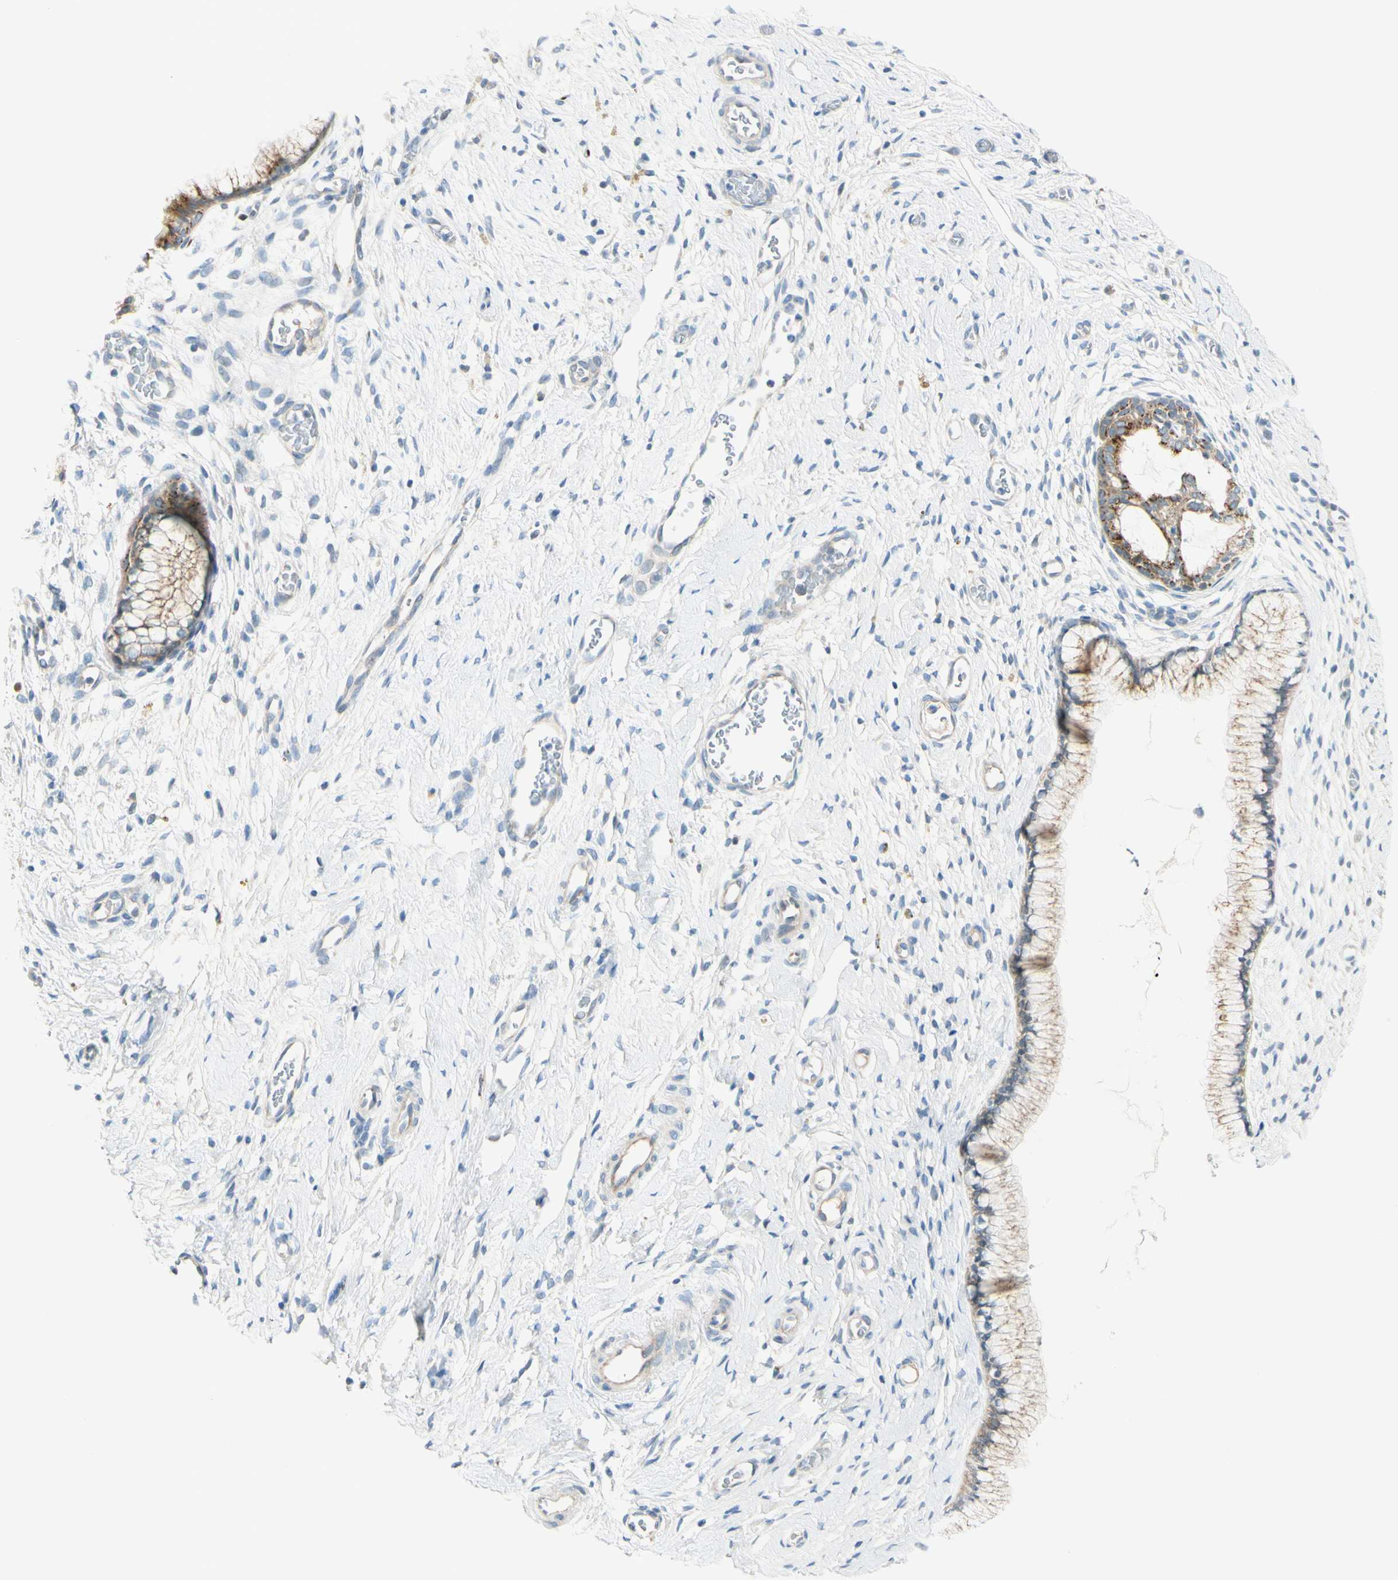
{"staining": {"intensity": "moderate", "quantity": ">75%", "location": "cytoplasmic/membranous"}, "tissue": "cervix", "cell_type": "Glandular cells", "image_type": "normal", "snomed": [{"axis": "morphology", "description": "Normal tissue, NOS"}, {"axis": "topography", "description": "Cervix"}], "caption": "Immunohistochemical staining of benign cervix shows moderate cytoplasmic/membranous protein expression in about >75% of glandular cells. The staining was performed using DAB (3,3'-diaminobenzidine), with brown indicating positive protein expression. Nuclei are stained blue with hematoxylin.", "gene": "GALNT5", "patient": {"sex": "female", "age": 65}}